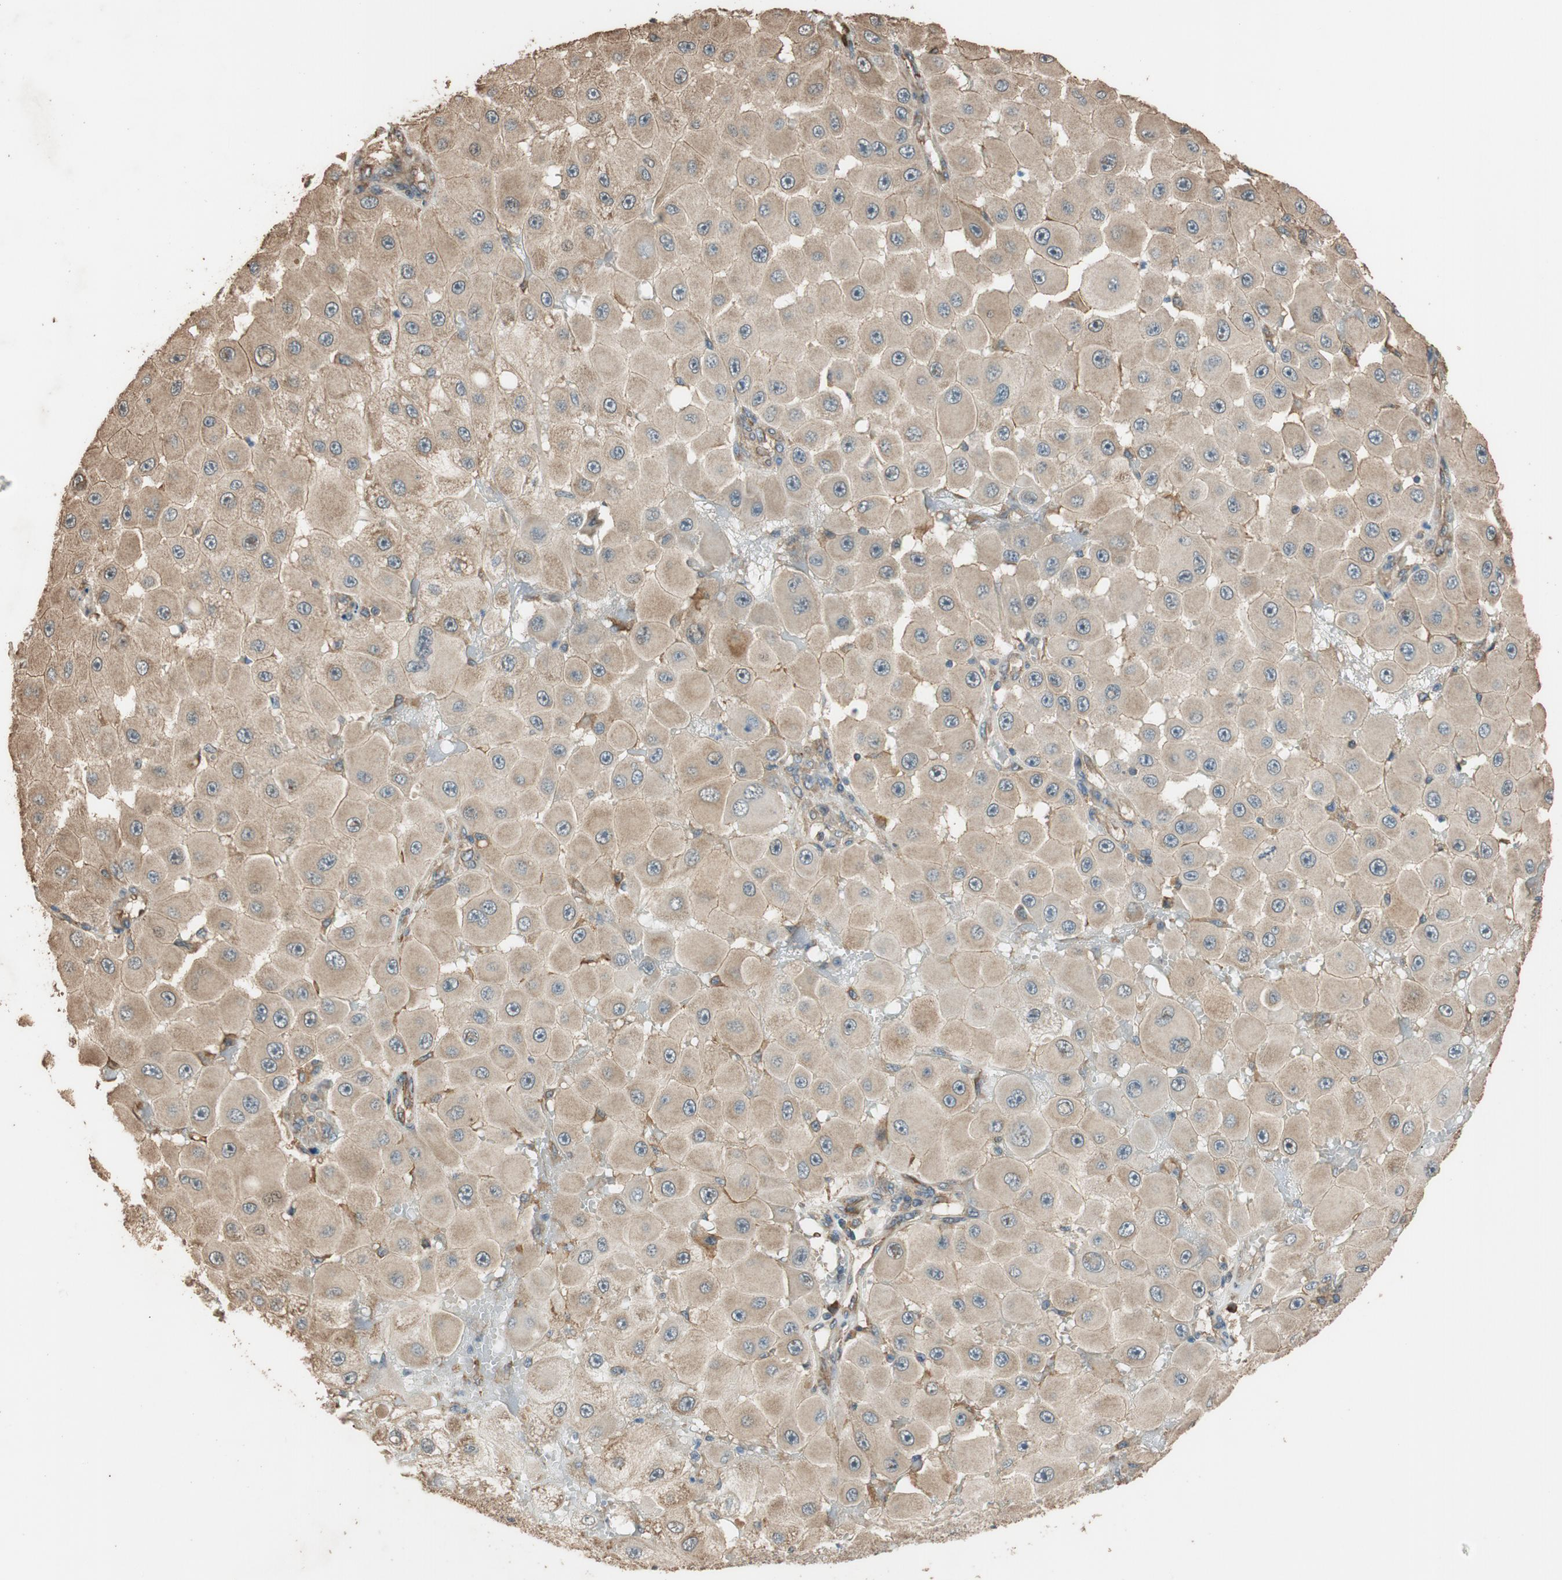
{"staining": {"intensity": "moderate", "quantity": "25%-75%", "location": "cytoplasmic/membranous"}, "tissue": "melanoma", "cell_type": "Tumor cells", "image_type": "cancer", "snomed": [{"axis": "morphology", "description": "Malignant melanoma, NOS"}, {"axis": "topography", "description": "Skin"}], "caption": "A micrograph of malignant melanoma stained for a protein shows moderate cytoplasmic/membranous brown staining in tumor cells.", "gene": "MST1R", "patient": {"sex": "female", "age": 81}}